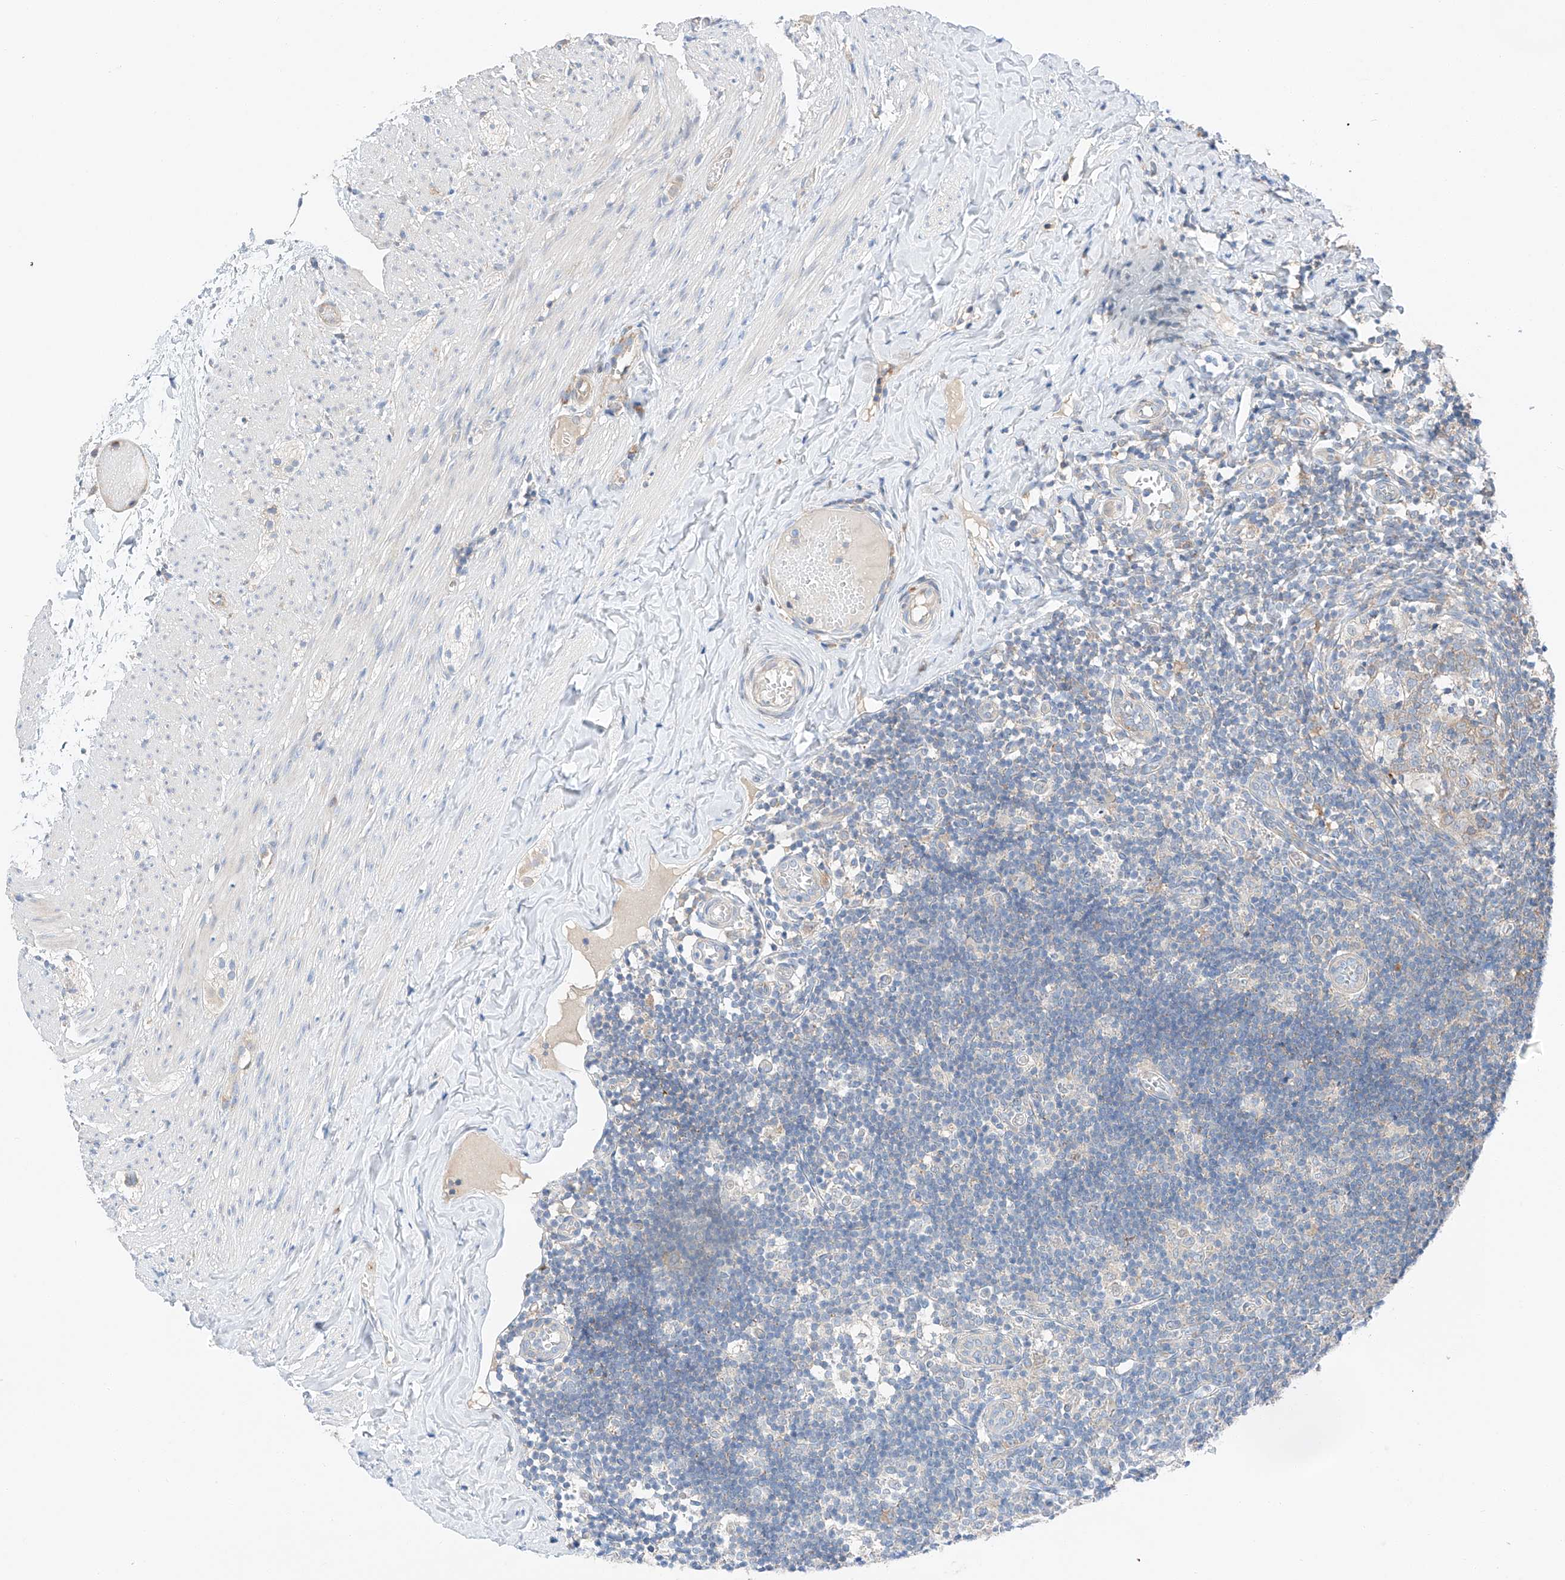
{"staining": {"intensity": "moderate", "quantity": "25%-75%", "location": "cytoplasmic/membranous"}, "tissue": "appendix", "cell_type": "Glandular cells", "image_type": "normal", "snomed": [{"axis": "morphology", "description": "Normal tissue, NOS"}, {"axis": "topography", "description": "Appendix"}], "caption": "Immunohistochemistry (DAB (3,3'-diaminobenzidine)) staining of unremarkable human appendix exhibits moderate cytoplasmic/membranous protein expression in about 25%-75% of glandular cells. The protein is stained brown, and the nuclei are stained in blue (DAB IHC with brightfield microscopy, high magnification).", "gene": "RUSC1", "patient": {"sex": "male", "age": 8}}